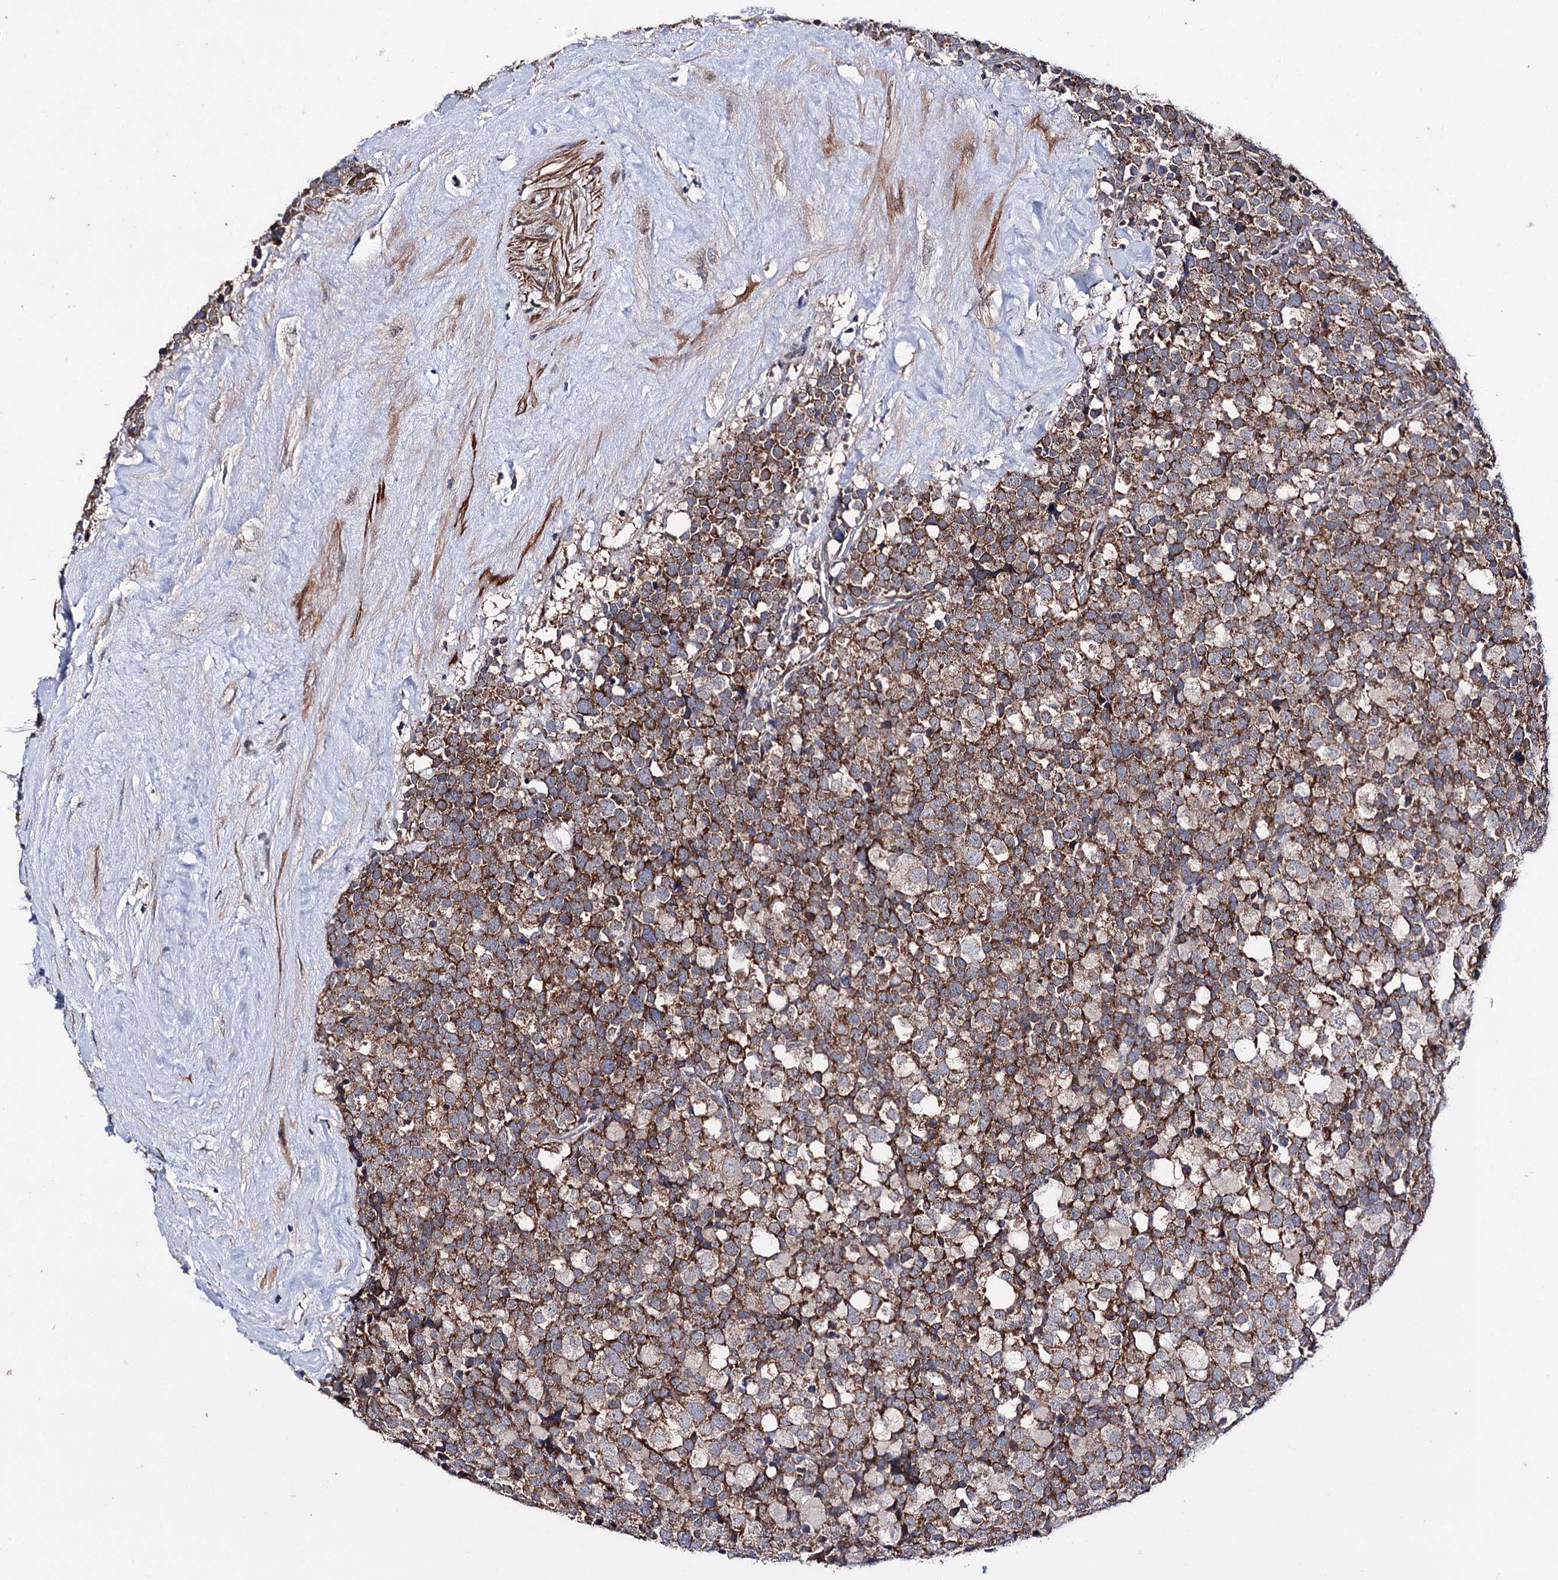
{"staining": {"intensity": "strong", "quantity": ">75%", "location": "cytoplasmic/membranous"}, "tissue": "testis cancer", "cell_type": "Tumor cells", "image_type": "cancer", "snomed": [{"axis": "morphology", "description": "Seminoma, NOS"}, {"axis": "topography", "description": "Testis"}], "caption": "Immunohistochemistry (IHC) of testis cancer demonstrates high levels of strong cytoplasmic/membranous expression in approximately >75% of tumor cells.", "gene": "CLPB", "patient": {"sex": "male", "age": 71}}